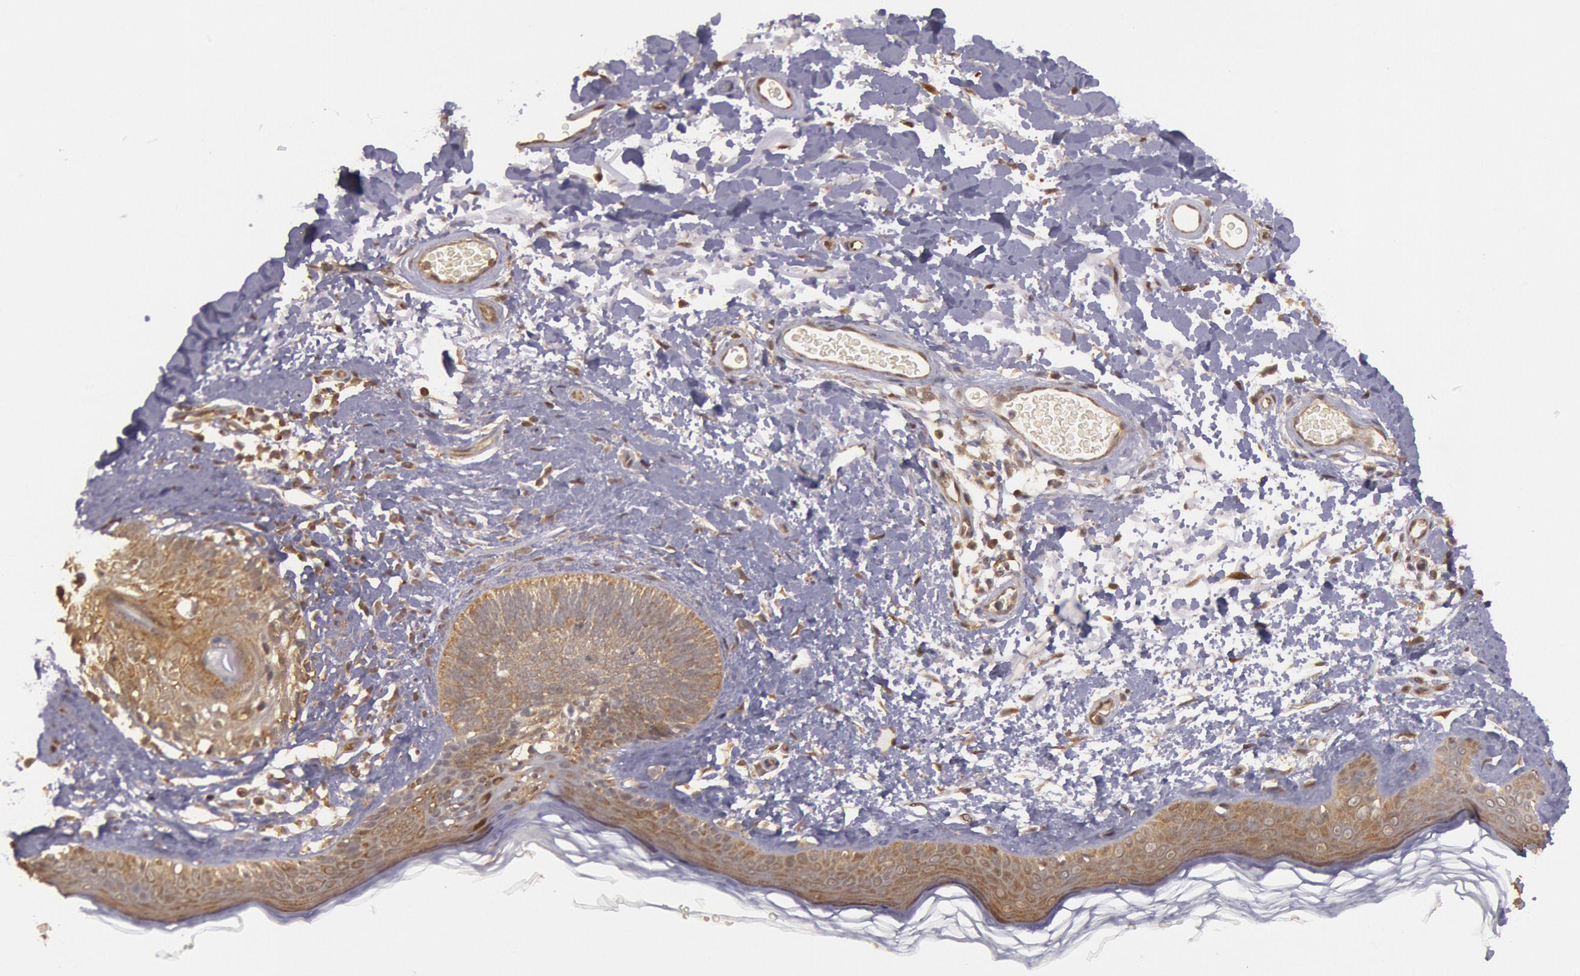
{"staining": {"intensity": "moderate", "quantity": ">75%", "location": "cytoplasmic/membranous"}, "tissue": "skin", "cell_type": "Fibroblasts", "image_type": "normal", "snomed": [{"axis": "morphology", "description": "Normal tissue, NOS"}, {"axis": "topography", "description": "Skin"}], "caption": "Immunohistochemistry of normal human skin shows medium levels of moderate cytoplasmic/membranous positivity in about >75% of fibroblasts. The protein is shown in brown color, while the nuclei are stained blue.", "gene": "USP14", "patient": {"sex": "male", "age": 63}}